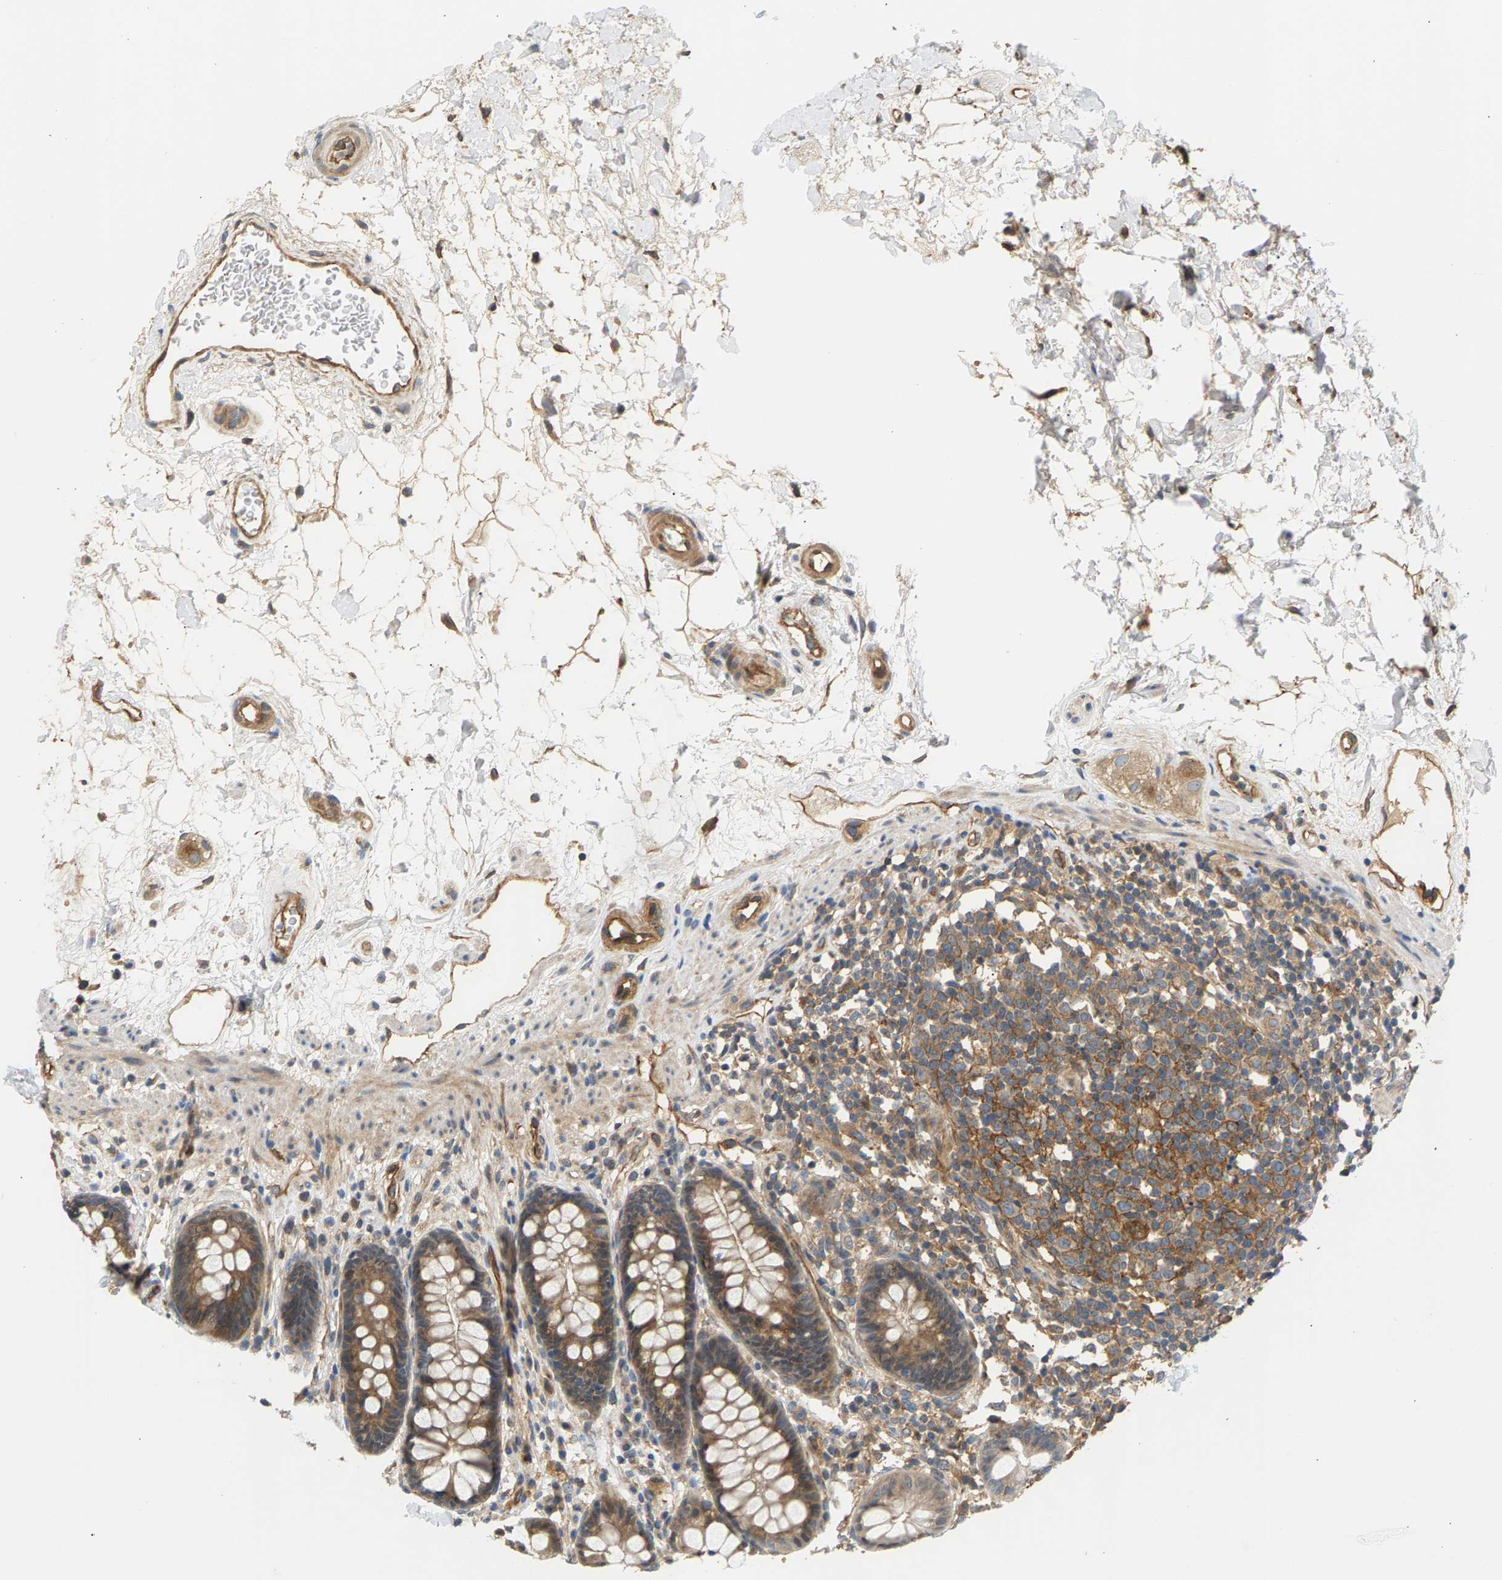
{"staining": {"intensity": "moderate", "quantity": ">75%", "location": "cytoplasmic/membranous"}, "tissue": "rectum", "cell_type": "Glandular cells", "image_type": "normal", "snomed": [{"axis": "morphology", "description": "Normal tissue, NOS"}, {"axis": "topography", "description": "Rectum"}], "caption": "Rectum stained with immunohistochemistry displays moderate cytoplasmic/membranous staining in about >75% of glandular cells.", "gene": "KRTAP27", "patient": {"sex": "male", "age": 64}}